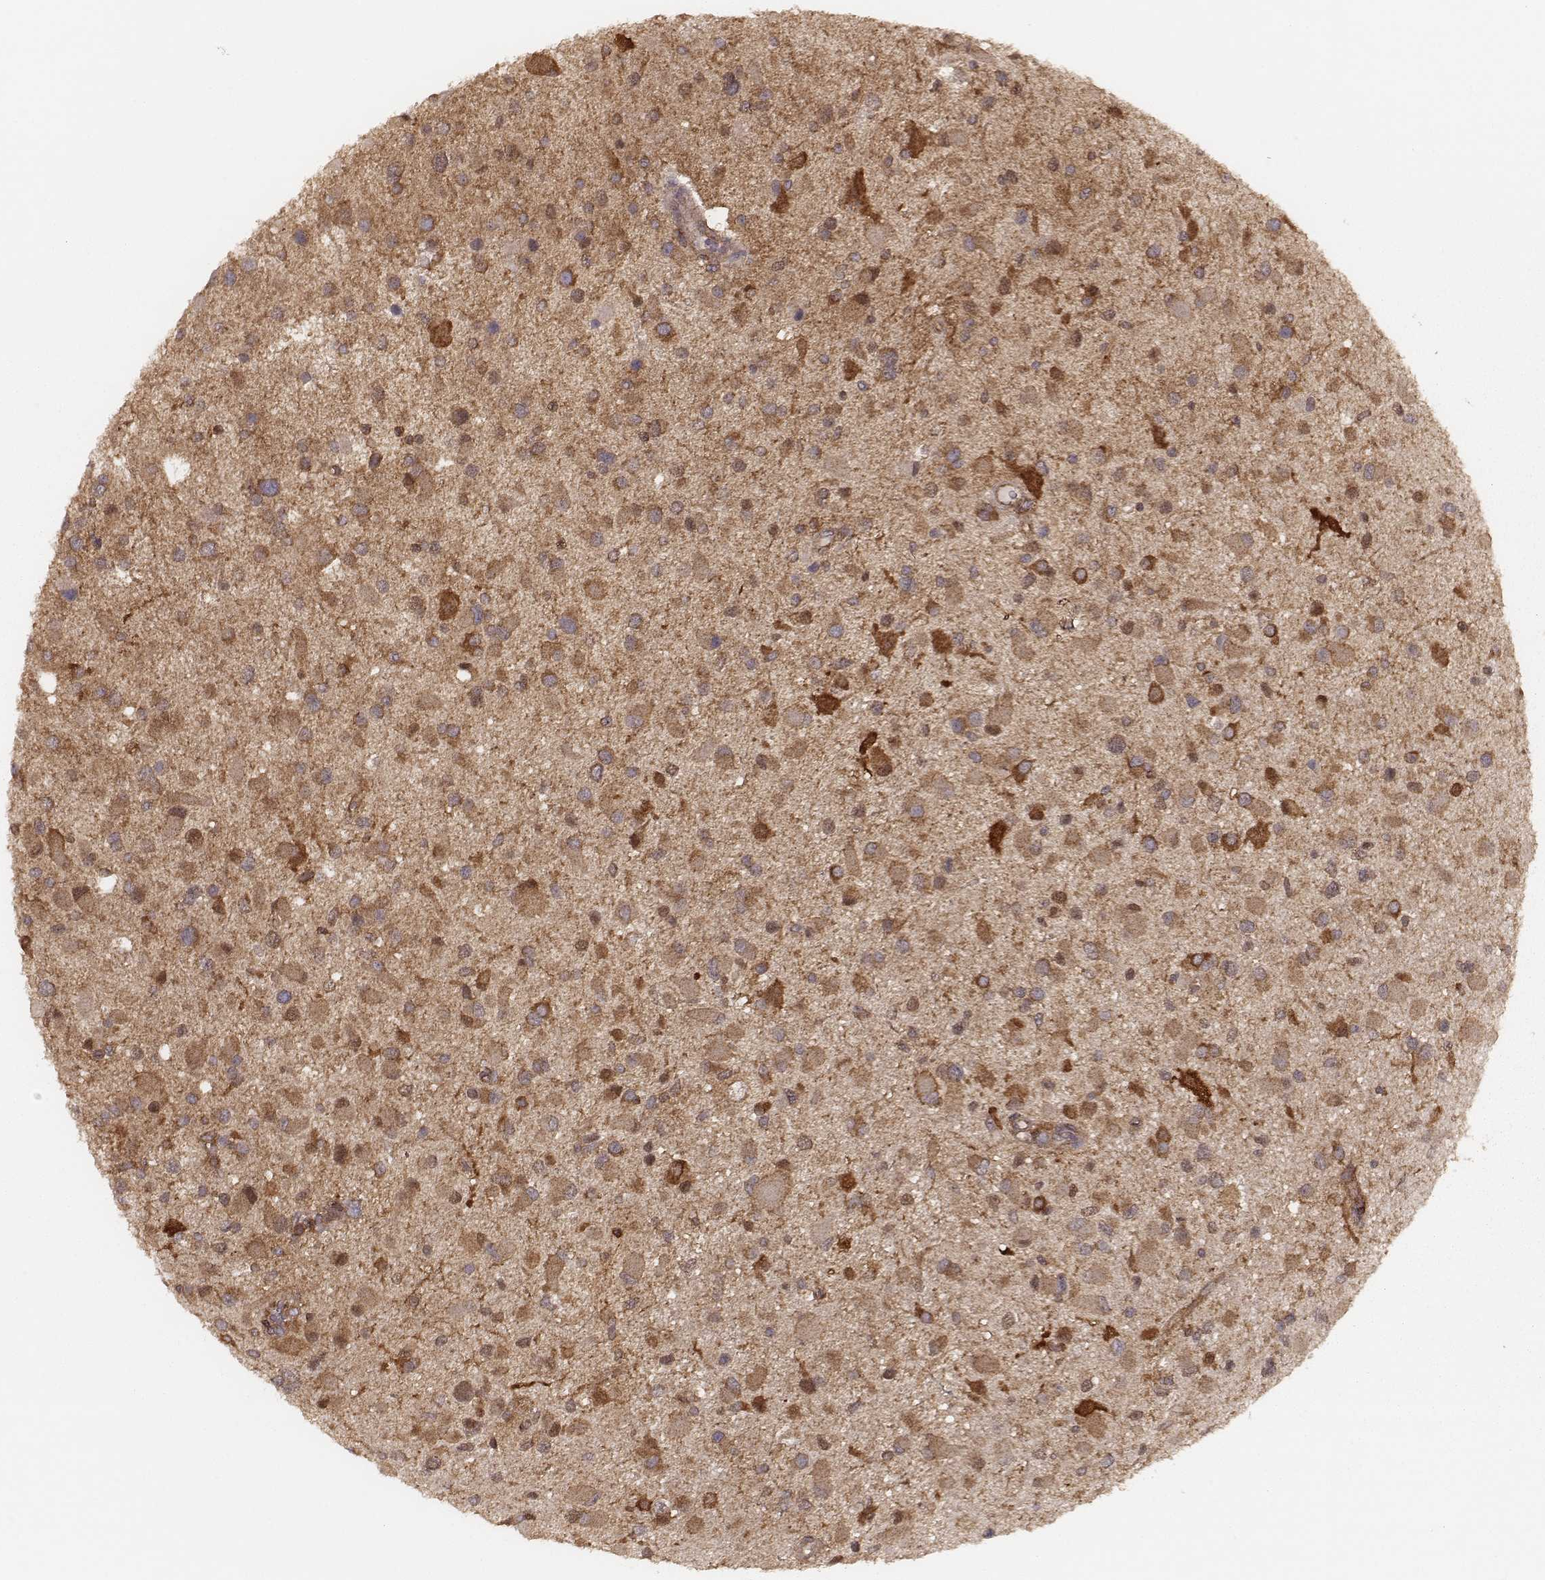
{"staining": {"intensity": "moderate", "quantity": ">75%", "location": "cytoplasmic/membranous"}, "tissue": "glioma", "cell_type": "Tumor cells", "image_type": "cancer", "snomed": [{"axis": "morphology", "description": "Glioma, malignant, Low grade"}, {"axis": "topography", "description": "Brain"}], "caption": "Immunohistochemical staining of glioma displays medium levels of moderate cytoplasmic/membranous positivity in approximately >75% of tumor cells.", "gene": "CARS1", "patient": {"sex": "female", "age": 32}}